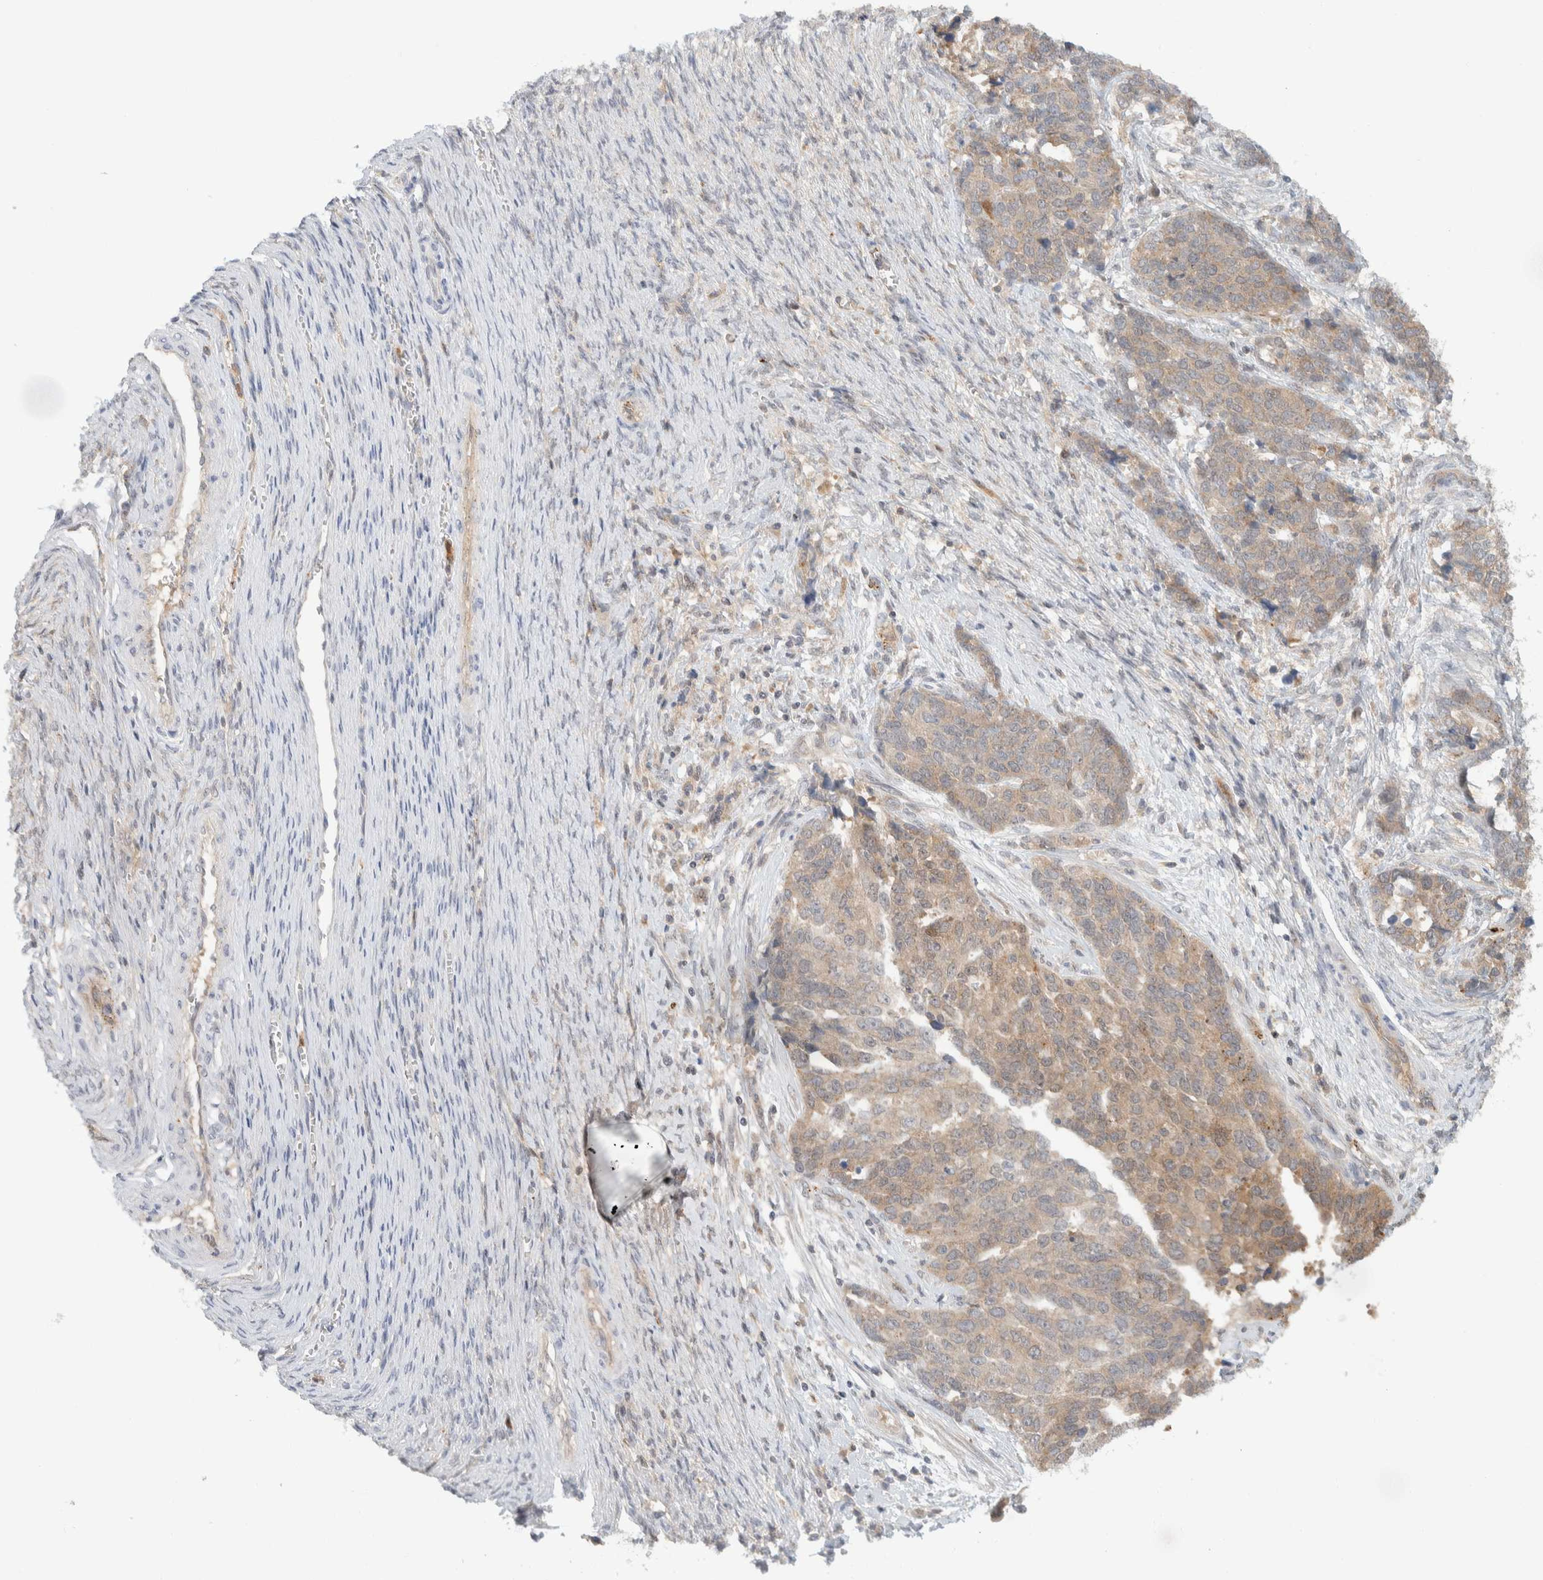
{"staining": {"intensity": "weak", "quantity": ">75%", "location": "cytoplasmic/membranous"}, "tissue": "ovarian cancer", "cell_type": "Tumor cells", "image_type": "cancer", "snomed": [{"axis": "morphology", "description": "Cystadenocarcinoma, serous, NOS"}, {"axis": "topography", "description": "Ovary"}], "caption": "An immunohistochemistry (IHC) photomicrograph of neoplastic tissue is shown. Protein staining in brown labels weak cytoplasmic/membranous positivity in ovarian cancer (serous cystadenocarcinoma) within tumor cells. (DAB = brown stain, brightfield microscopy at high magnification).", "gene": "GCLM", "patient": {"sex": "female", "age": 44}}